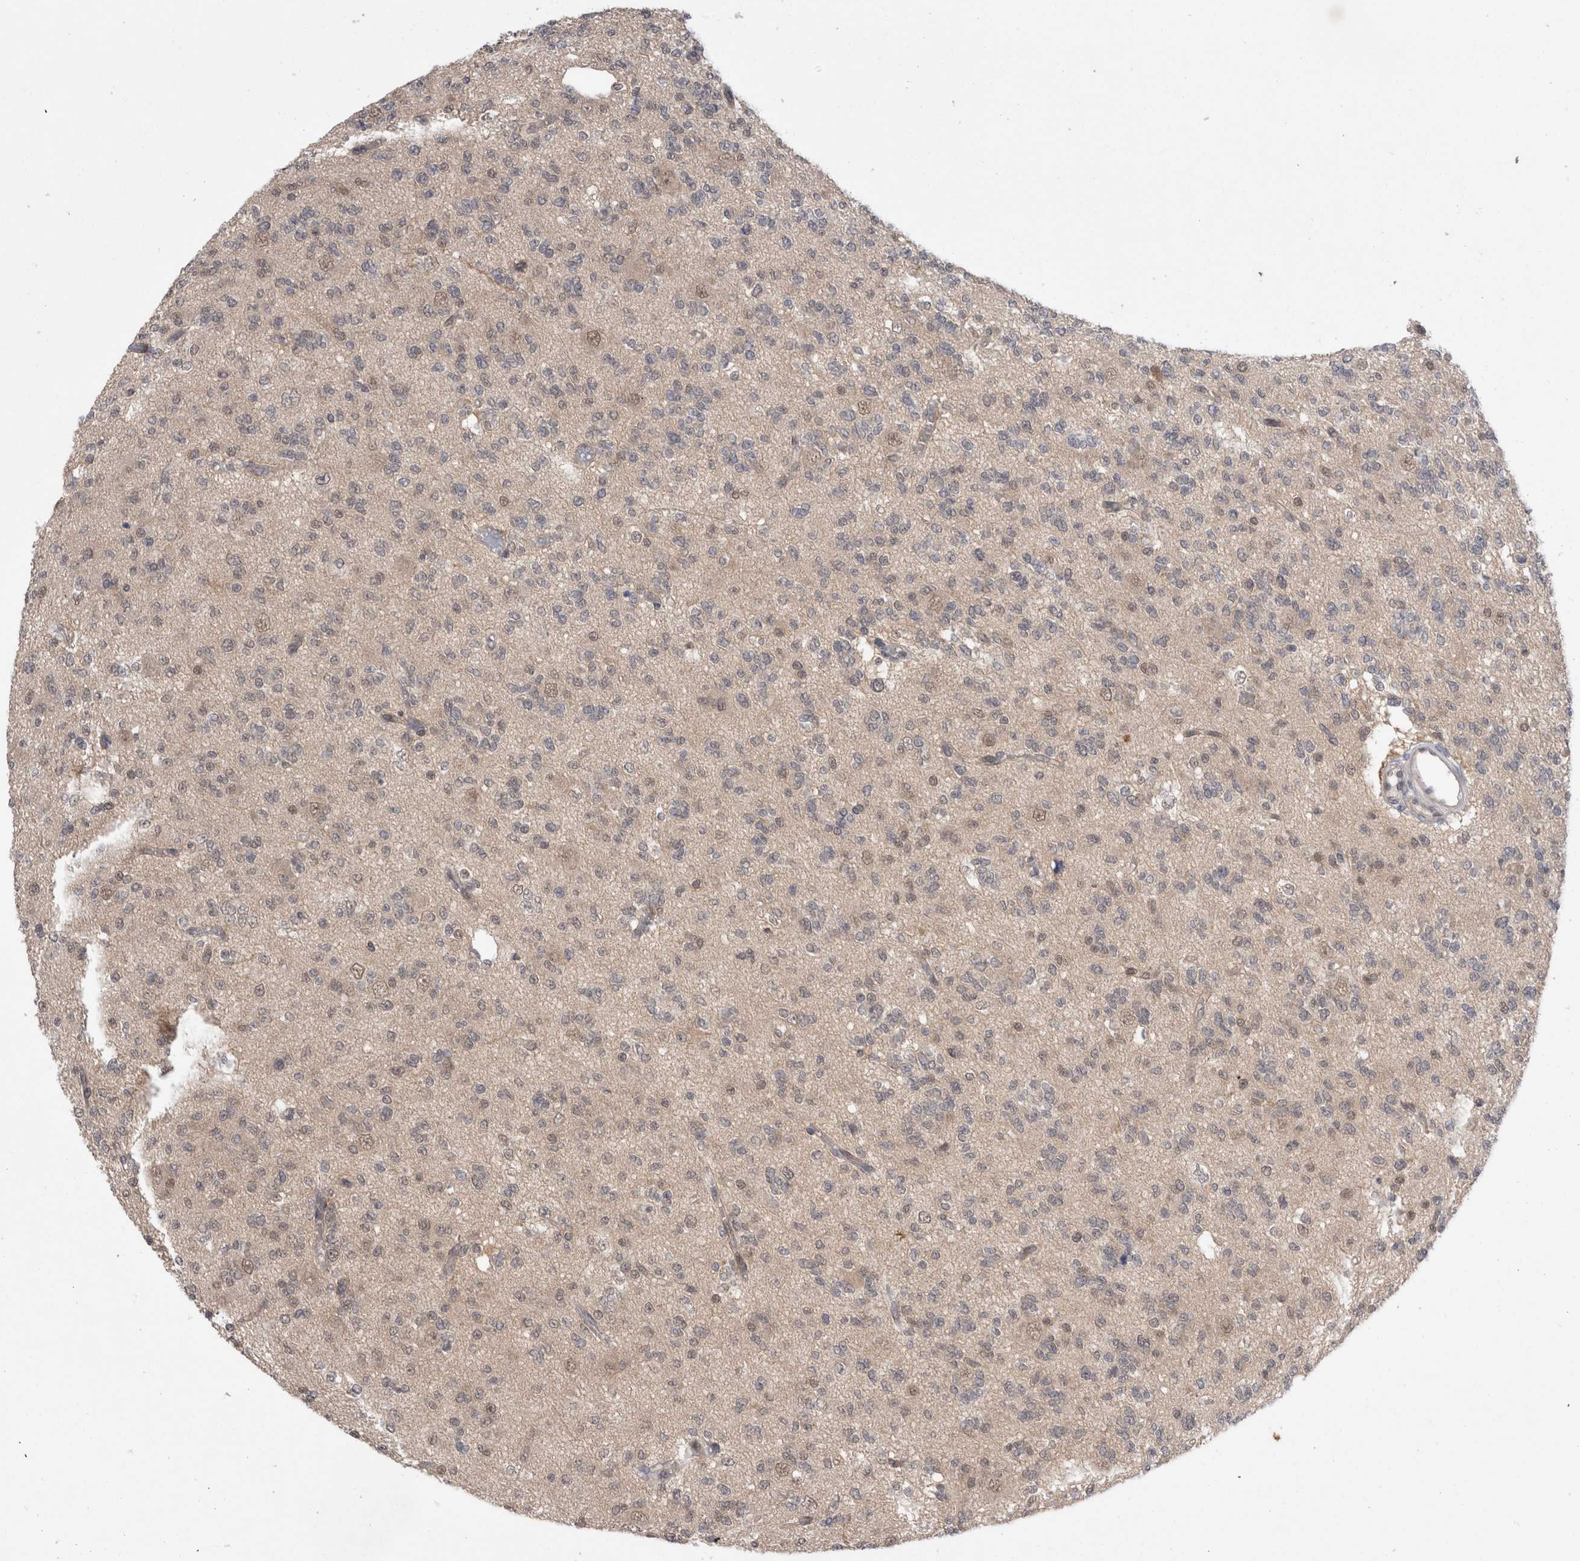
{"staining": {"intensity": "negative", "quantity": "none", "location": "none"}, "tissue": "glioma", "cell_type": "Tumor cells", "image_type": "cancer", "snomed": [{"axis": "morphology", "description": "Glioma, malignant, Low grade"}, {"axis": "topography", "description": "Brain"}], "caption": "Immunohistochemistry of human low-grade glioma (malignant) shows no positivity in tumor cells. The staining is performed using DAB (3,3'-diaminobenzidine) brown chromogen with nuclei counter-stained in using hematoxylin.", "gene": "ZNF341", "patient": {"sex": "male", "age": 38}}